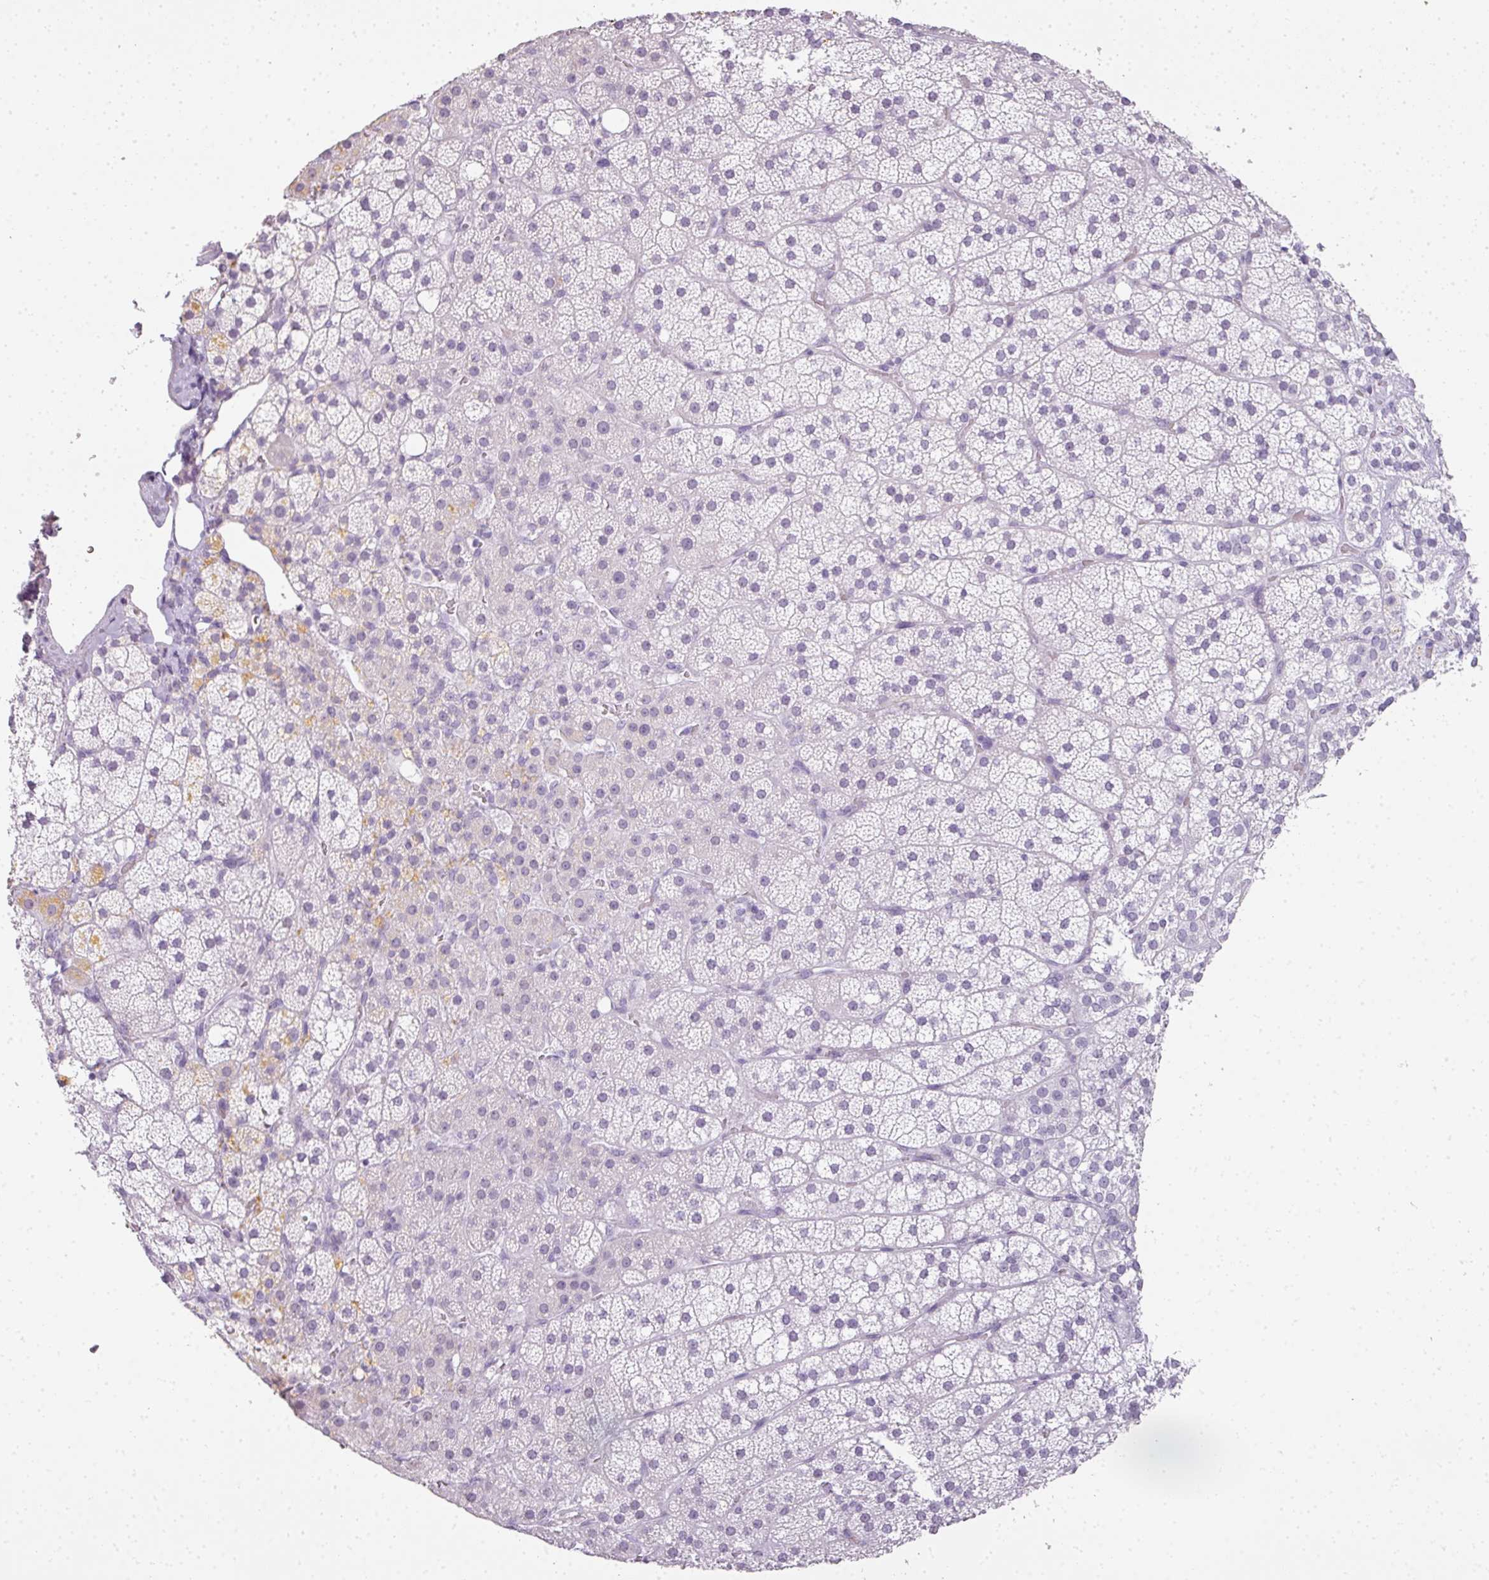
{"staining": {"intensity": "negative", "quantity": "none", "location": "none"}, "tissue": "adrenal gland", "cell_type": "Glandular cells", "image_type": "normal", "snomed": [{"axis": "morphology", "description": "Normal tissue, NOS"}, {"axis": "topography", "description": "Adrenal gland"}], "caption": "DAB (3,3'-diaminobenzidine) immunohistochemical staining of normal adrenal gland displays no significant staining in glandular cells. Nuclei are stained in blue.", "gene": "RBMY1A1", "patient": {"sex": "male", "age": 53}}